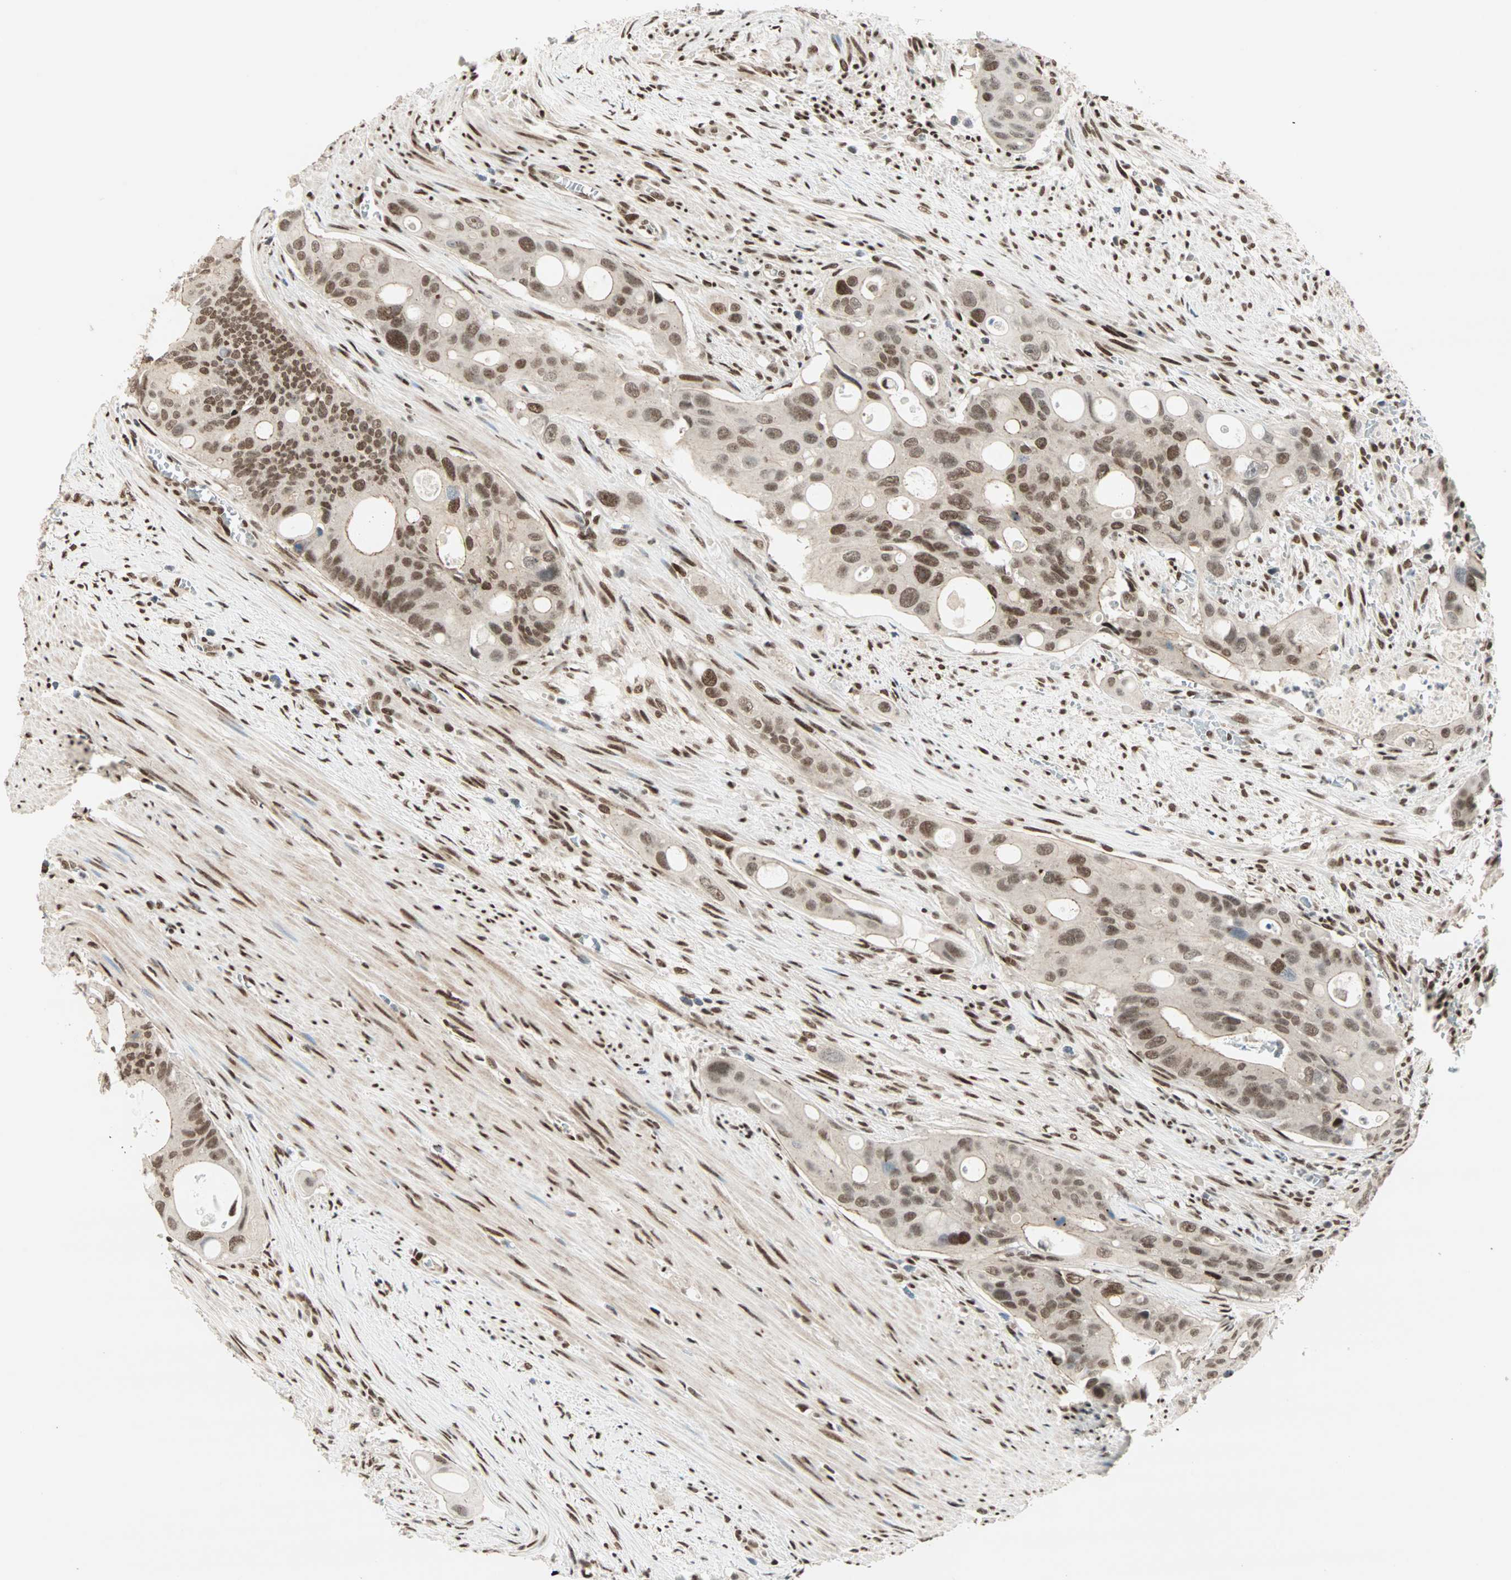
{"staining": {"intensity": "moderate", "quantity": ">75%", "location": "nuclear"}, "tissue": "colorectal cancer", "cell_type": "Tumor cells", "image_type": "cancer", "snomed": [{"axis": "morphology", "description": "Adenocarcinoma, NOS"}, {"axis": "topography", "description": "Colon"}], "caption": "Immunohistochemistry photomicrograph of neoplastic tissue: colorectal cancer (adenocarcinoma) stained using immunohistochemistry (IHC) shows medium levels of moderate protein expression localized specifically in the nuclear of tumor cells, appearing as a nuclear brown color.", "gene": "BLM", "patient": {"sex": "female", "age": 57}}